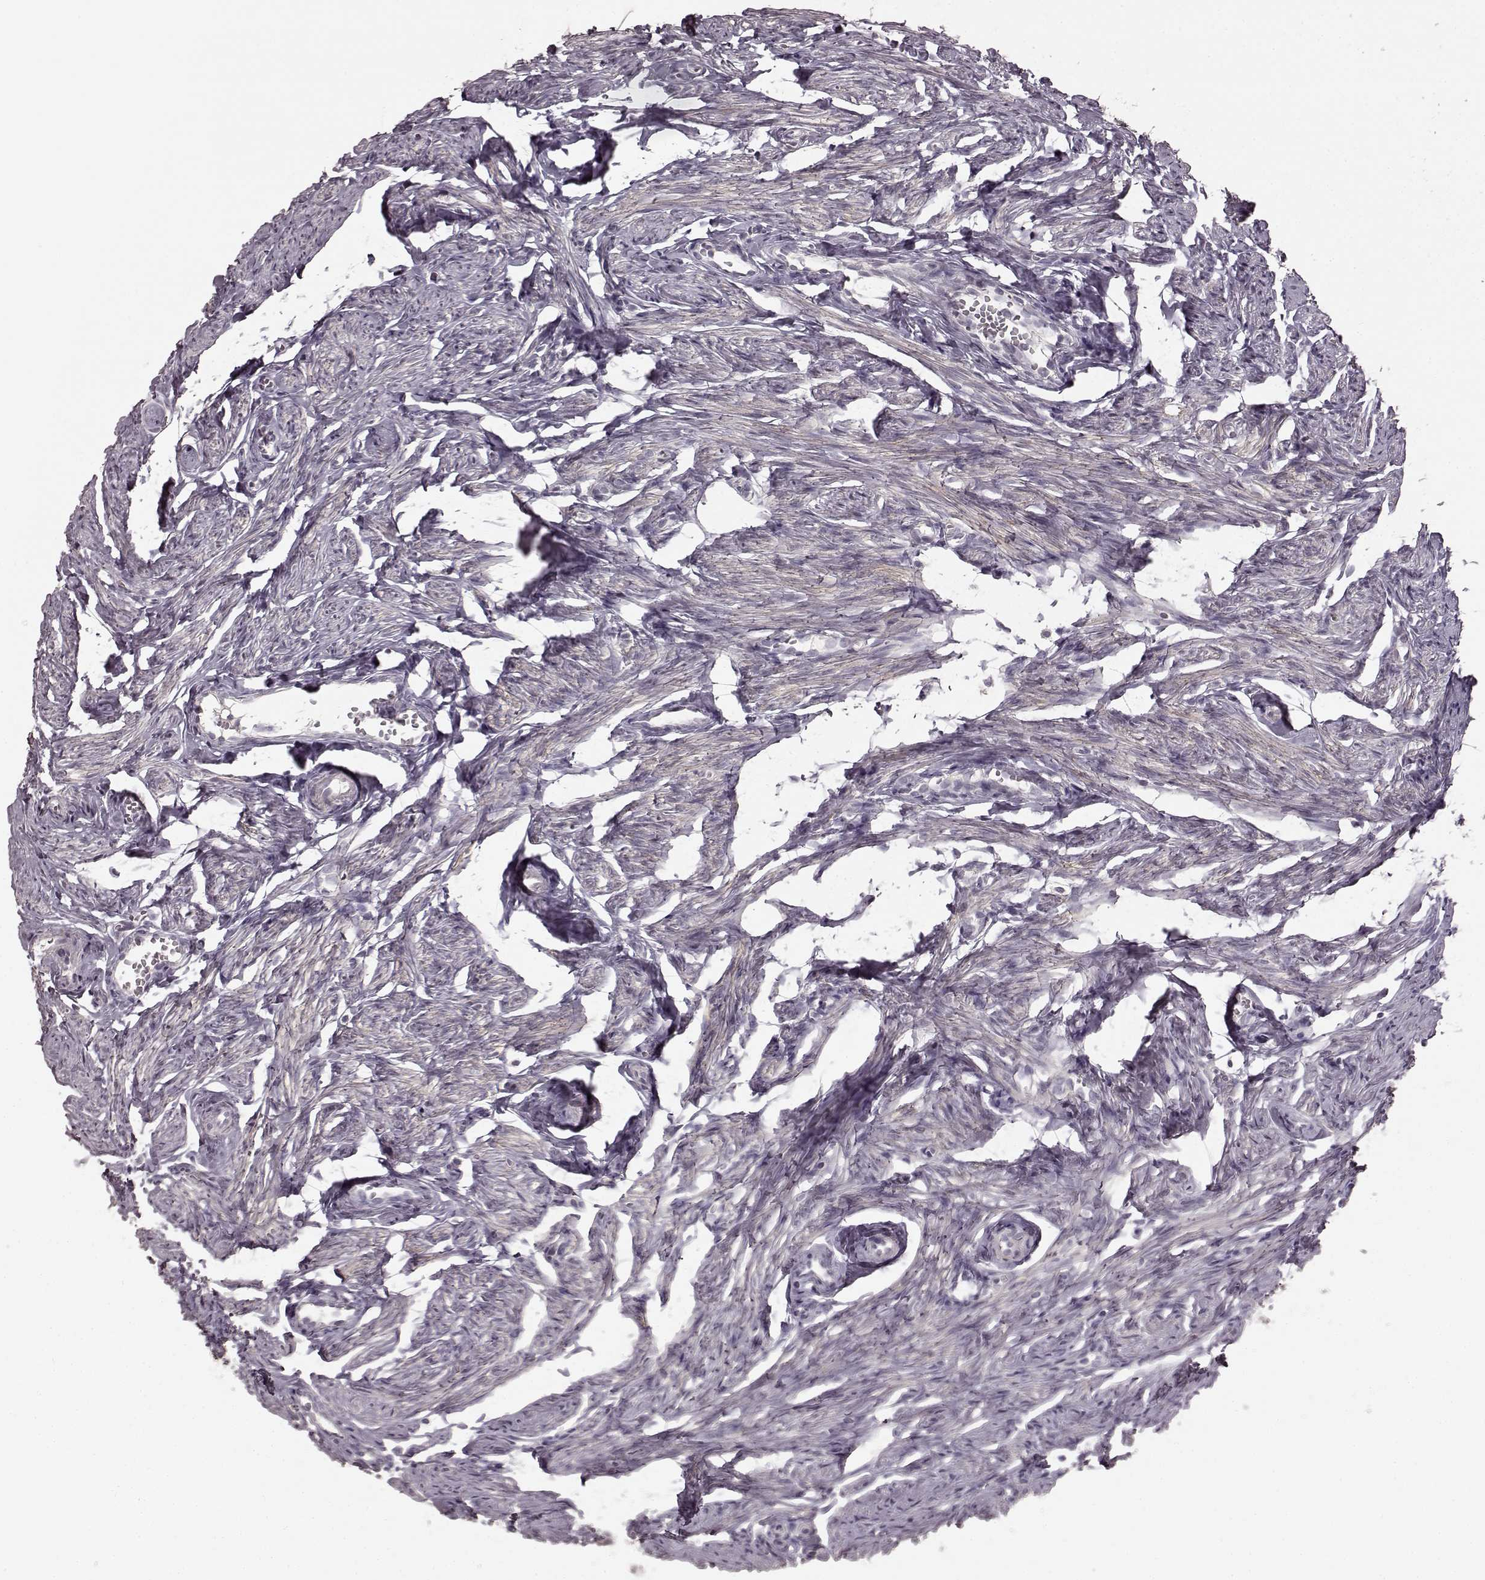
{"staining": {"intensity": "negative", "quantity": "none", "location": "none"}, "tissue": "fallopian tube", "cell_type": "Glandular cells", "image_type": "normal", "snomed": [{"axis": "morphology", "description": "Normal tissue, NOS"}, {"axis": "topography", "description": "Fallopian tube"}], "caption": "DAB (3,3'-diaminobenzidine) immunohistochemical staining of normal fallopian tube displays no significant positivity in glandular cells.", "gene": "PRKCE", "patient": {"sex": "female", "age": 41}}